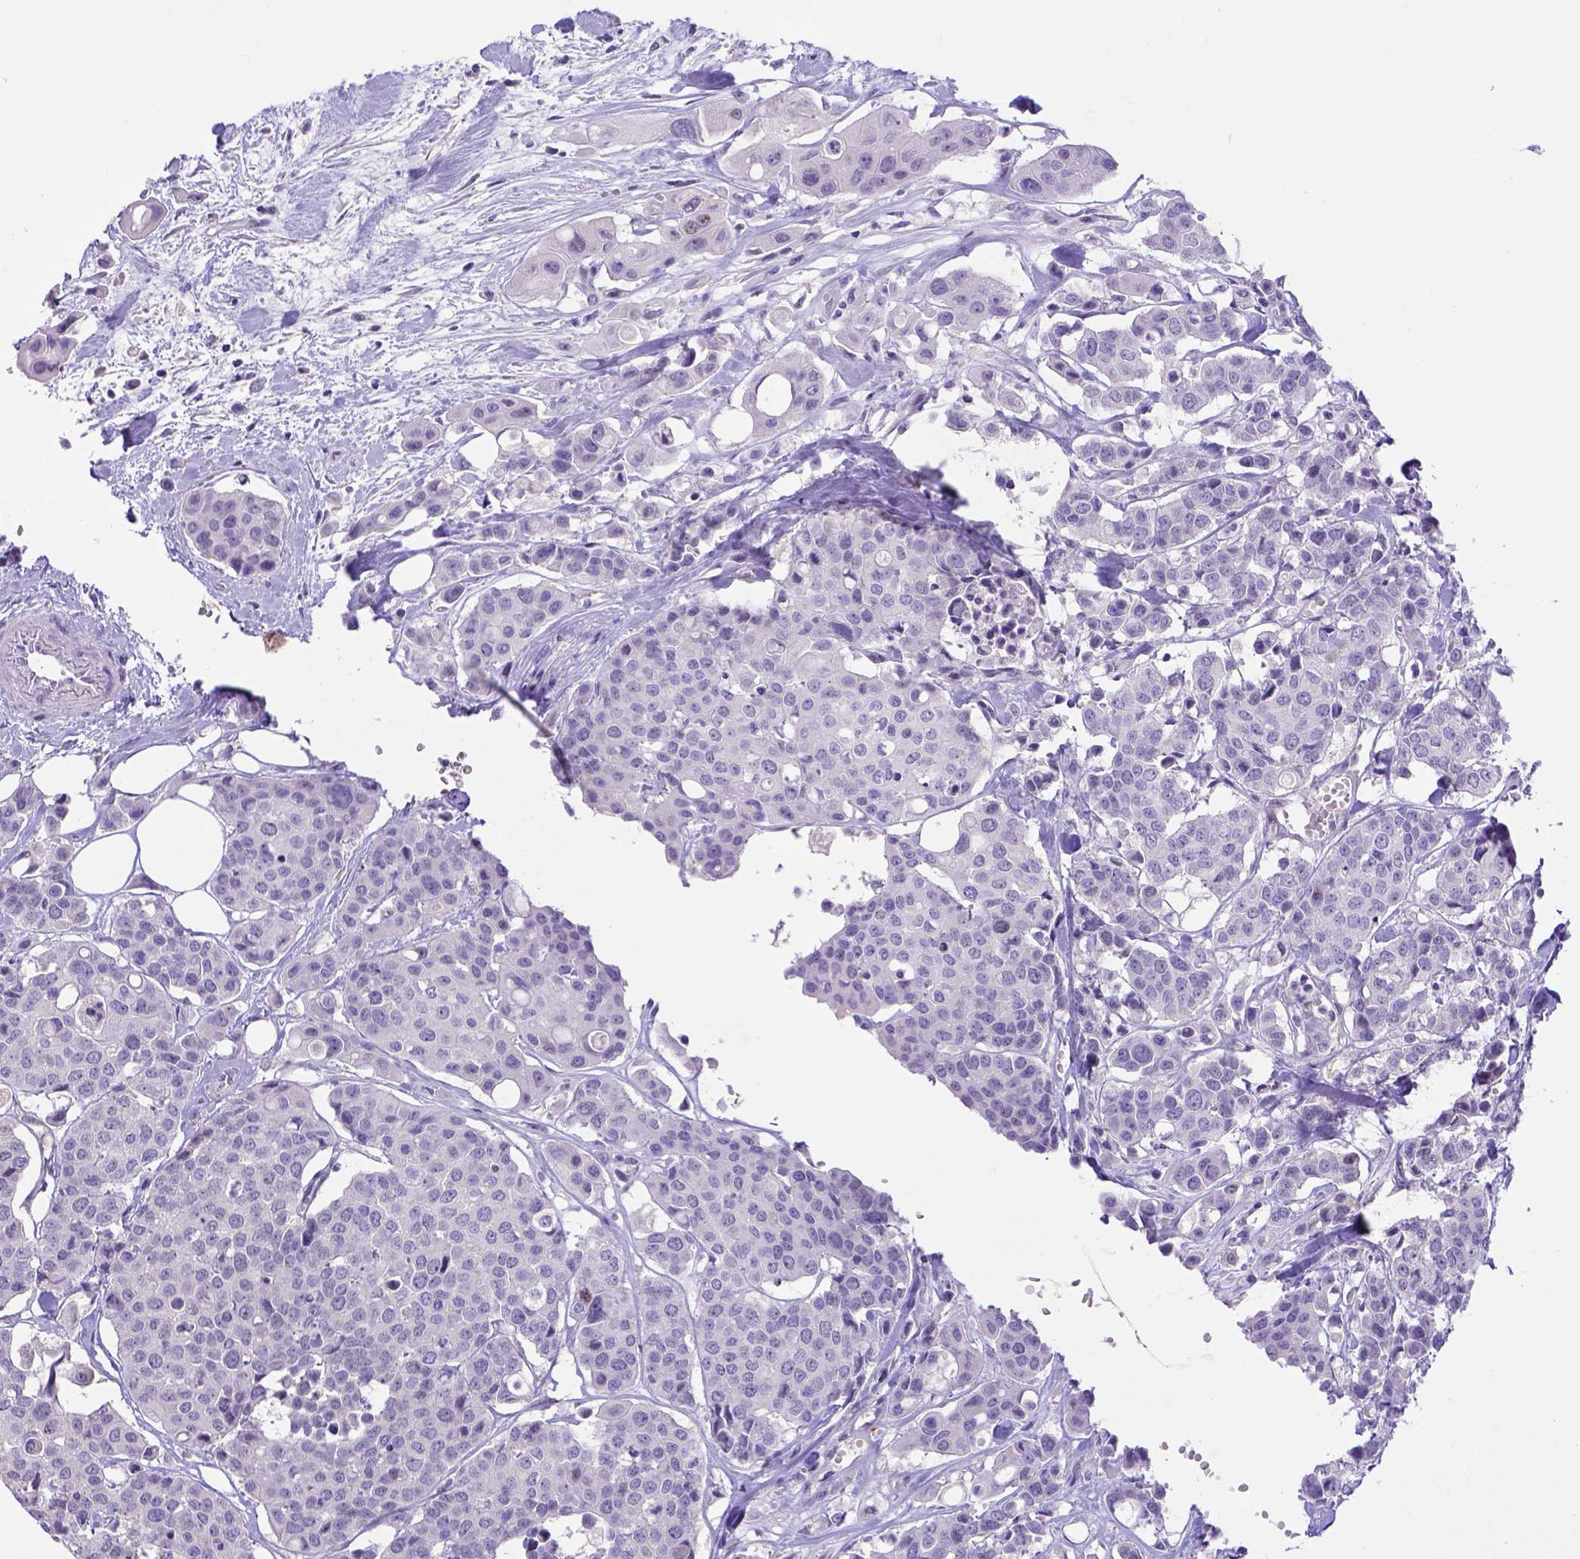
{"staining": {"intensity": "negative", "quantity": "none", "location": "none"}, "tissue": "carcinoid", "cell_type": "Tumor cells", "image_type": "cancer", "snomed": [{"axis": "morphology", "description": "Carcinoid, malignant, NOS"}, {"axis": "topography", "description": "Colon"}], "caption": "The image reveals no significant positivity in tumor cells of malignant carcinoid. Nuclei are stained in blue.", "gene": "BTN1A1", "patient": {"sex": "male", "age": 81}}